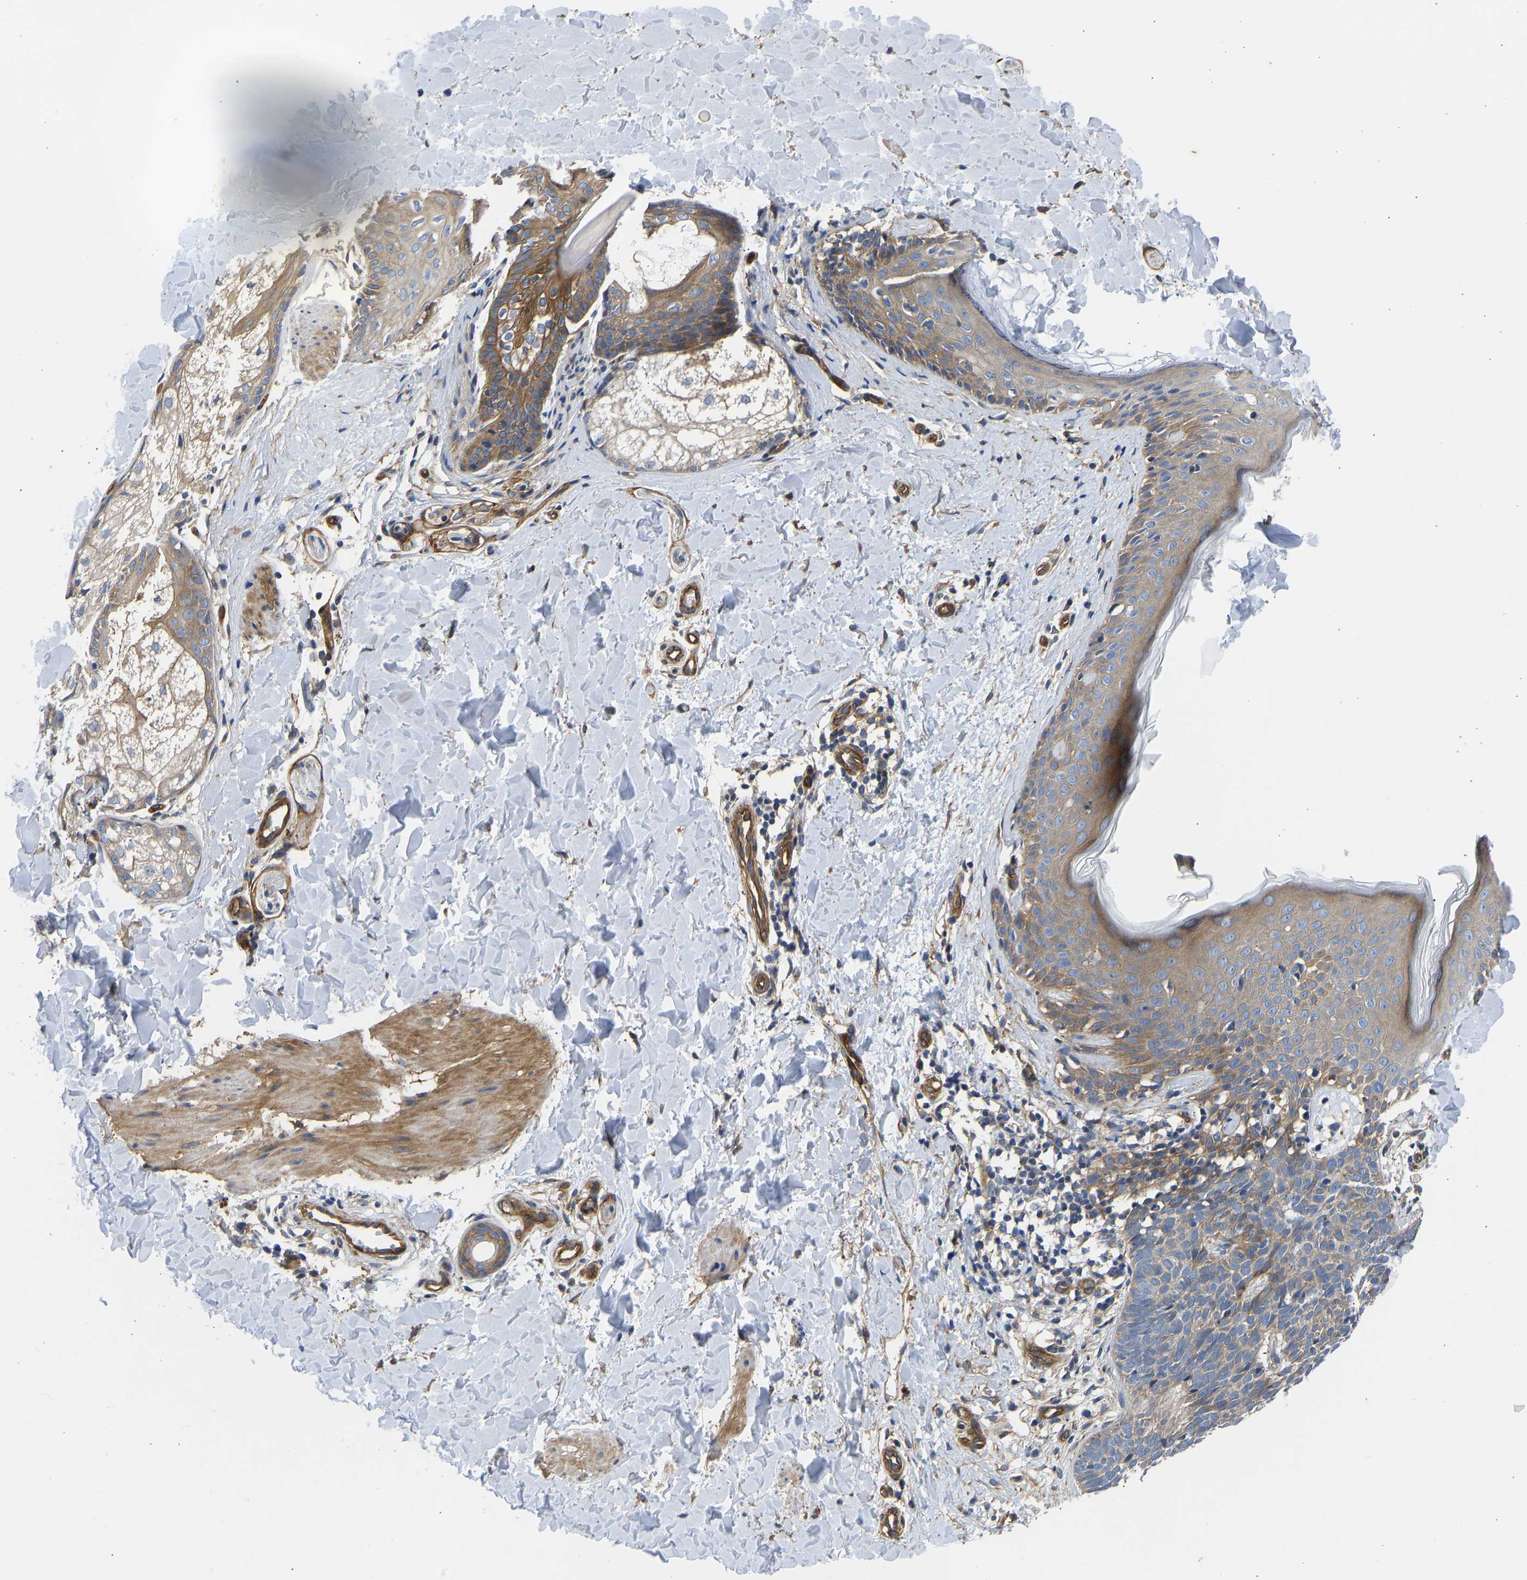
{"staining": {"intensity": "weak", "quantity": ">75%", "location": "cytoplasmic/membranous"}, "tissue": "skin cancer", "cell_type": "Tumor cells", "image_type": "cancer", "snomed": [{"axis": "morphology", "description": "Basal cell carcinoma"}, {"axis": "topography", "description": "Skin"}], "caption": "An immunohistochemistry (IHC) histopathology image of tumor tissue is shown. Protein staining in brown highlights weak cytoplasmic/membranous positivity in basal cell carcinoma (skin) within tumor cells.", "gene": "MYO1C", "patient": {"sex": "male", "age": 60}}